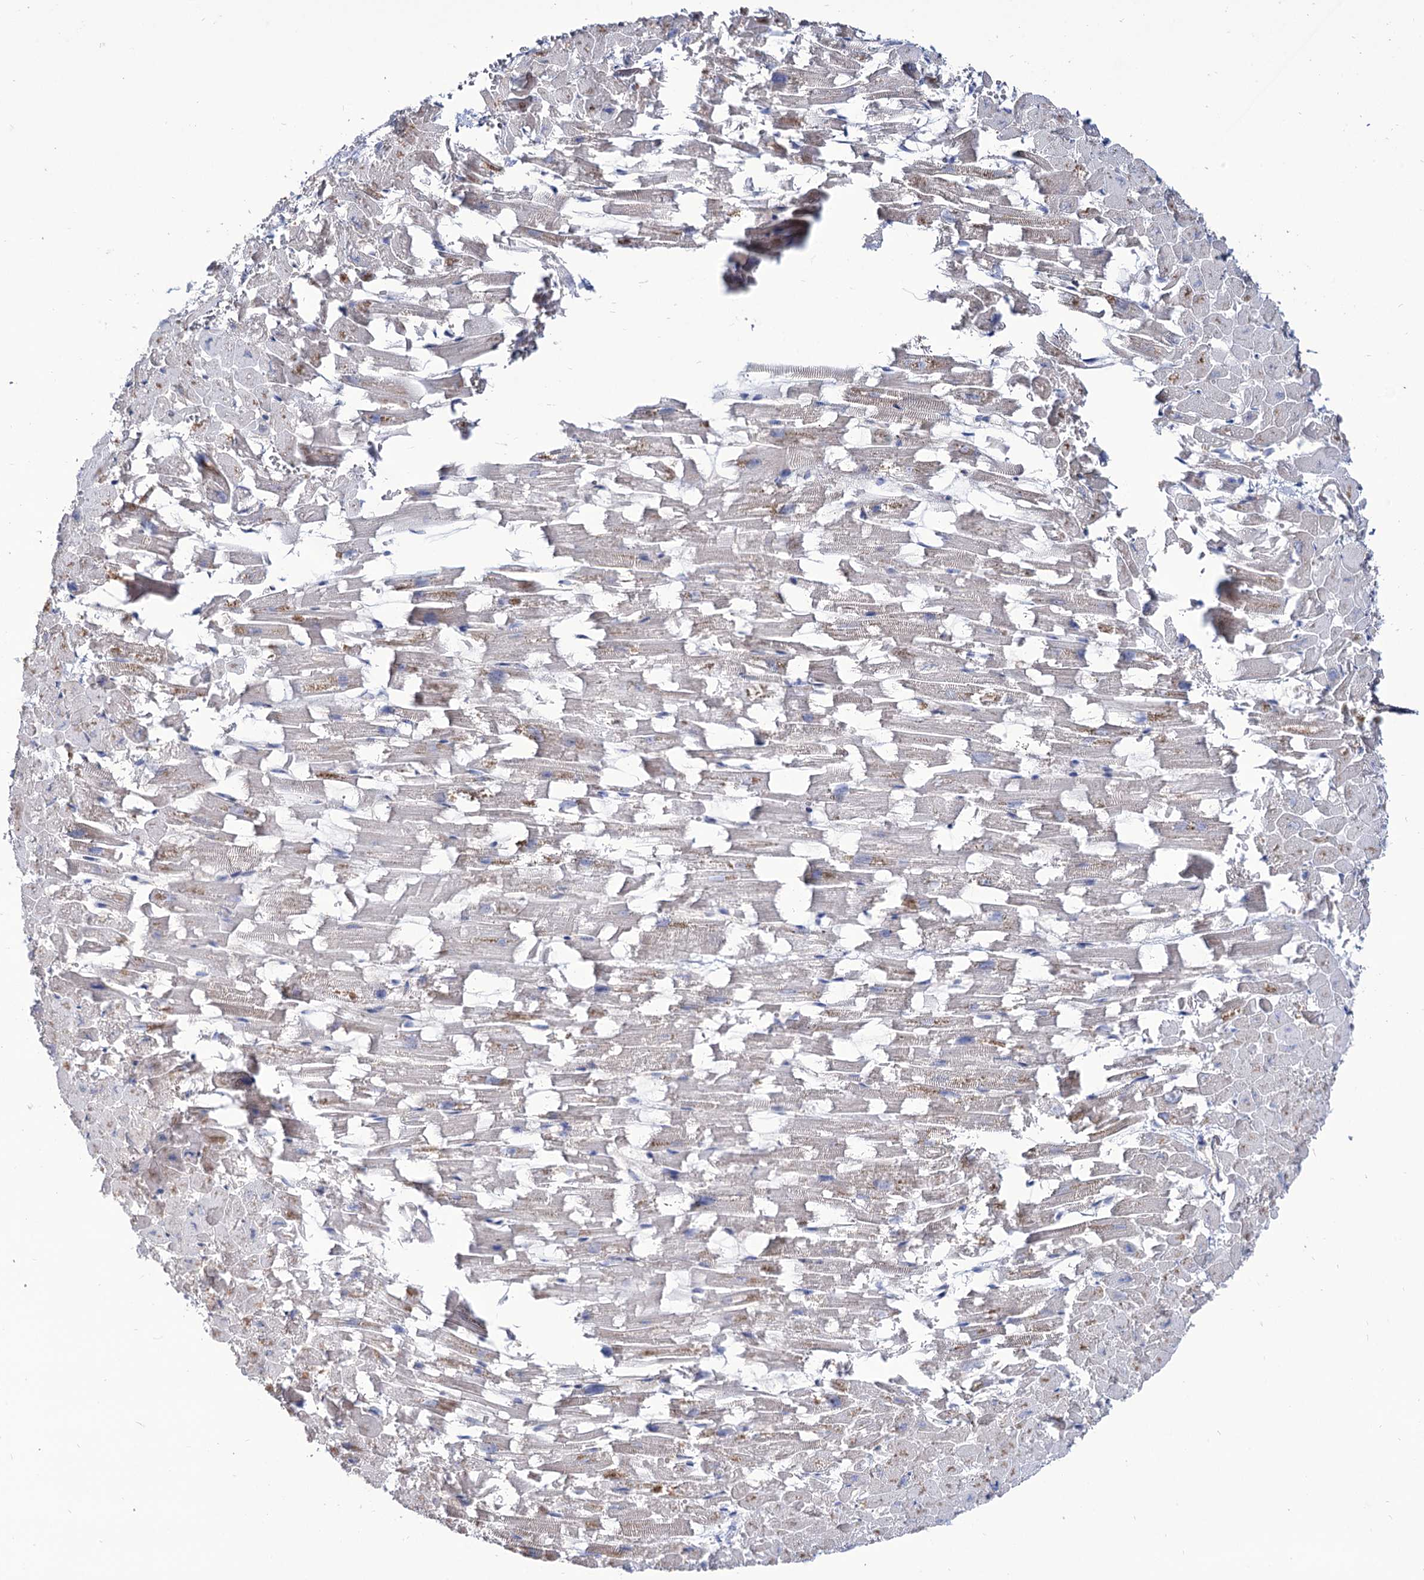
{"staining": {"intensity": "negative", "quantity": "none", "location": "none"}, "tissue": "heart muscle", "cell_type": "Cardiomyocytes", "image_type": "normal", "snomed": [{"axis": "morphology", "description": "Normal tissue, NOS"}, {"axis": "topography", "description": "Heart"}], "caption": "The immunohistochemistry (IHC) histopathology image has no significant expression in cardiomyocytes of heart muscle.", "gene": "SEC24A", "patient": {"sex": "female", "age": 64}}